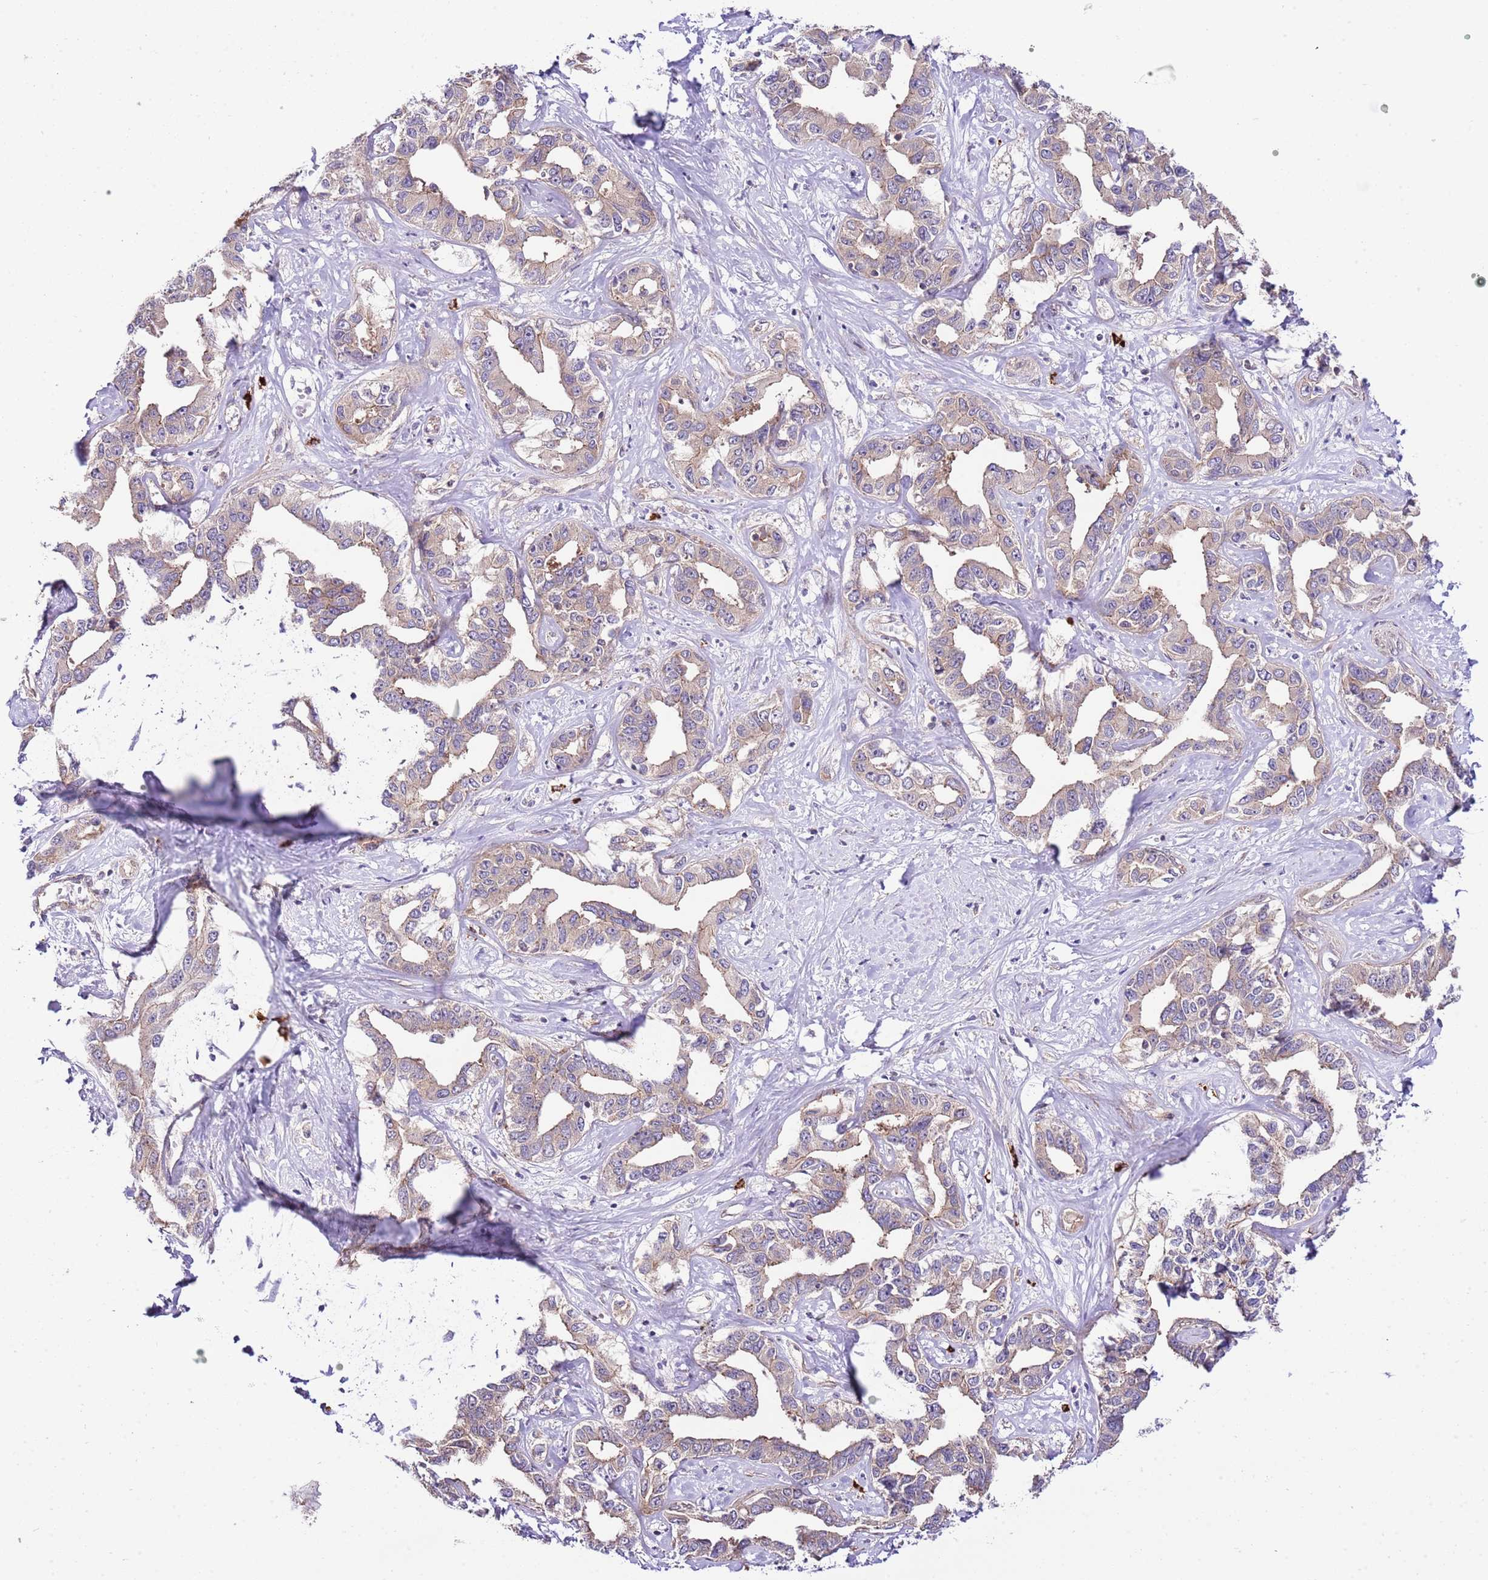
{"staining": {"intensity": "weak", "quantity": "25%-75%", "location": "cytoplasmic/membranous"}, "tissue": "liver cancer", "cell_type": "Tumor cells", "image_type": "cancer", "snomed": [{"axis": "morphology", "description": "Cholangiocarcinoma"}, {"axis": "topography", "description": "Liver"}], "caption": "IHC (DAB) staining of human liver cancer displays weak cytoplasmic/membranous protein positivity in approximately 25%-75% of tumor cells.", "gene": "DONSON", "patient": {"sex": "male", "age": 59}}